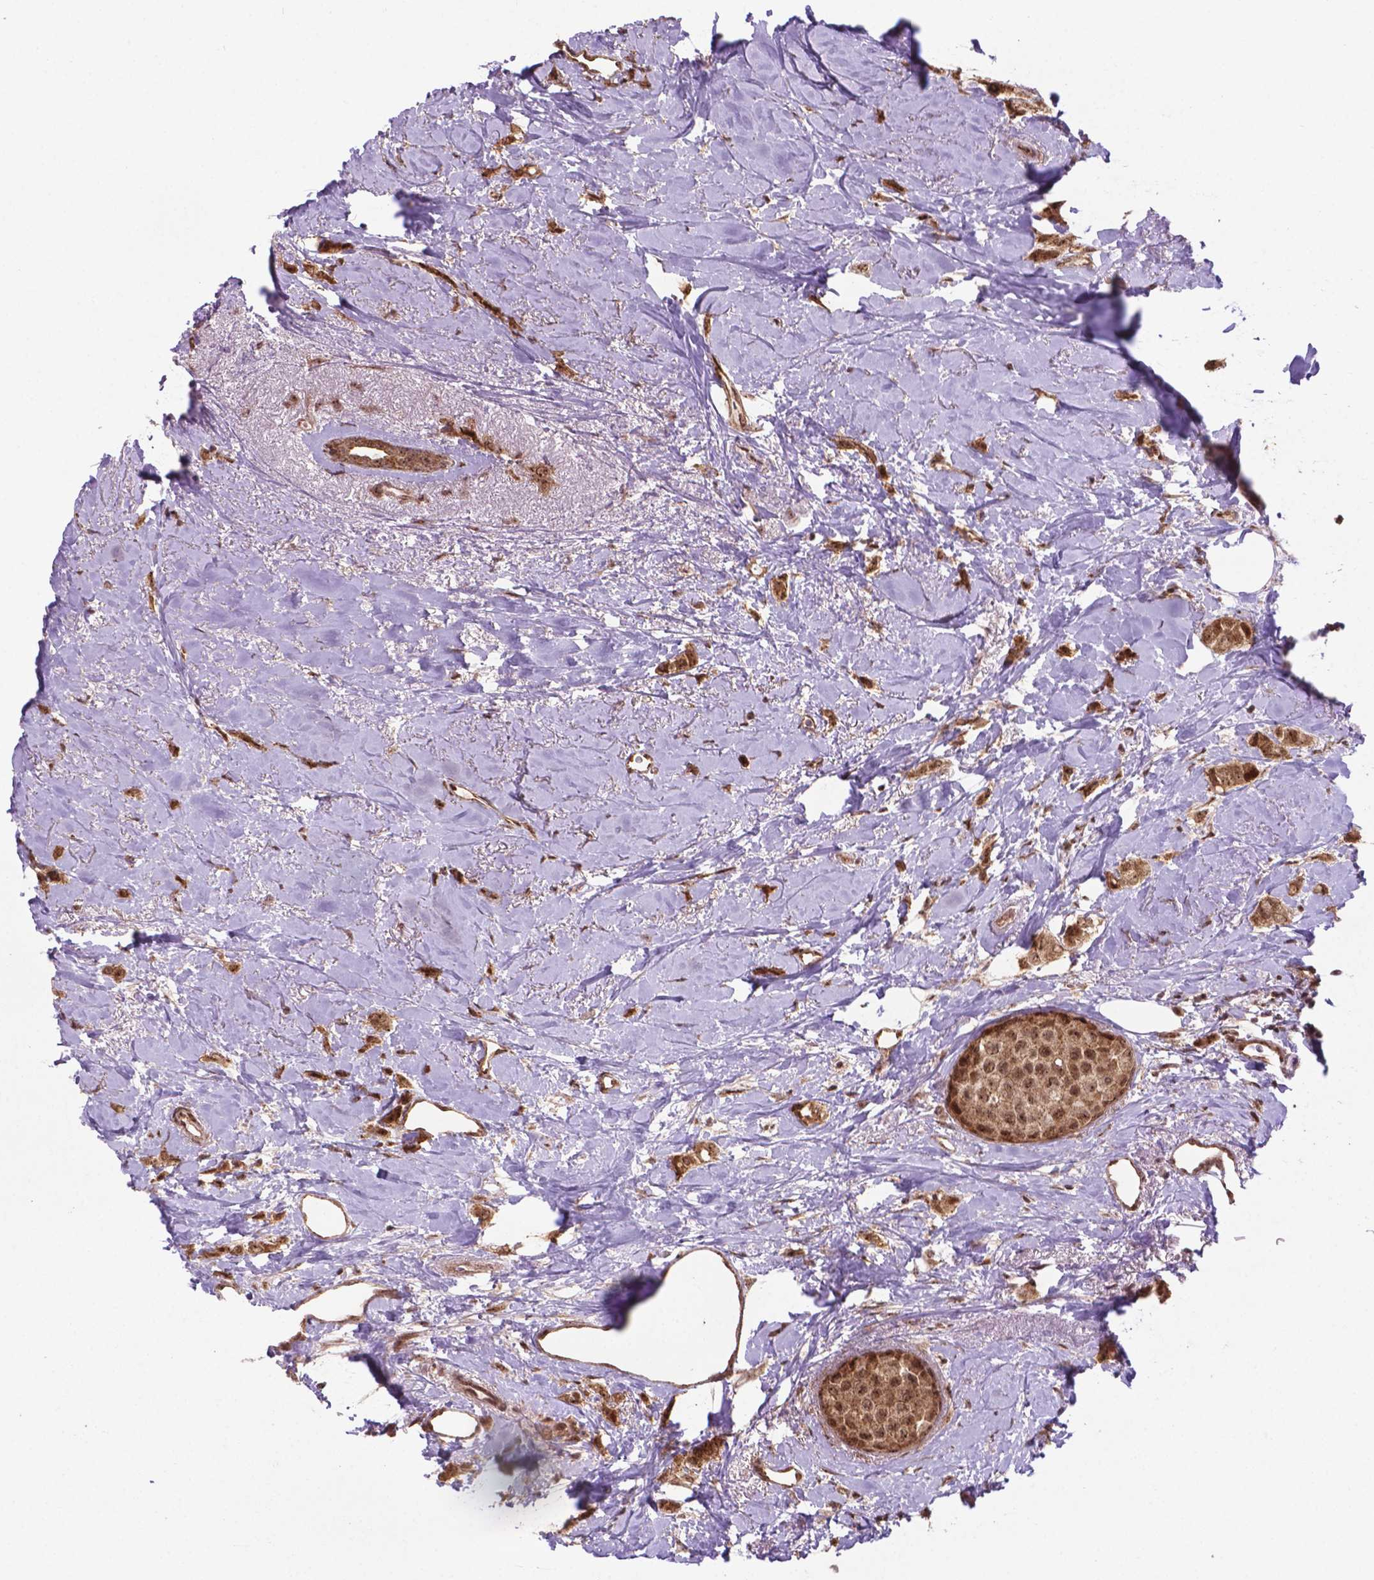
{"staining": {"intensity": "moderate", "quantity": ">75%", "location": "cytoplasmic/membranous,nuclear"}, "tissue": "breast cancer", "cell_type": "Tumor cells", "image_type": "cancer", "snomed": [{"axis": "morphology", "description": "Lobular carcinoma"}, {"axis": "topography", "description": "Breast"}], "caption": "Protein staining shows moderate cytoplasmic/membranous and nuclear positivity in about >75% of tumor cells in breast lobular carcinoma.", "gene": "CSNK2A1", "patient": {"sex": "female", "age": 66}}